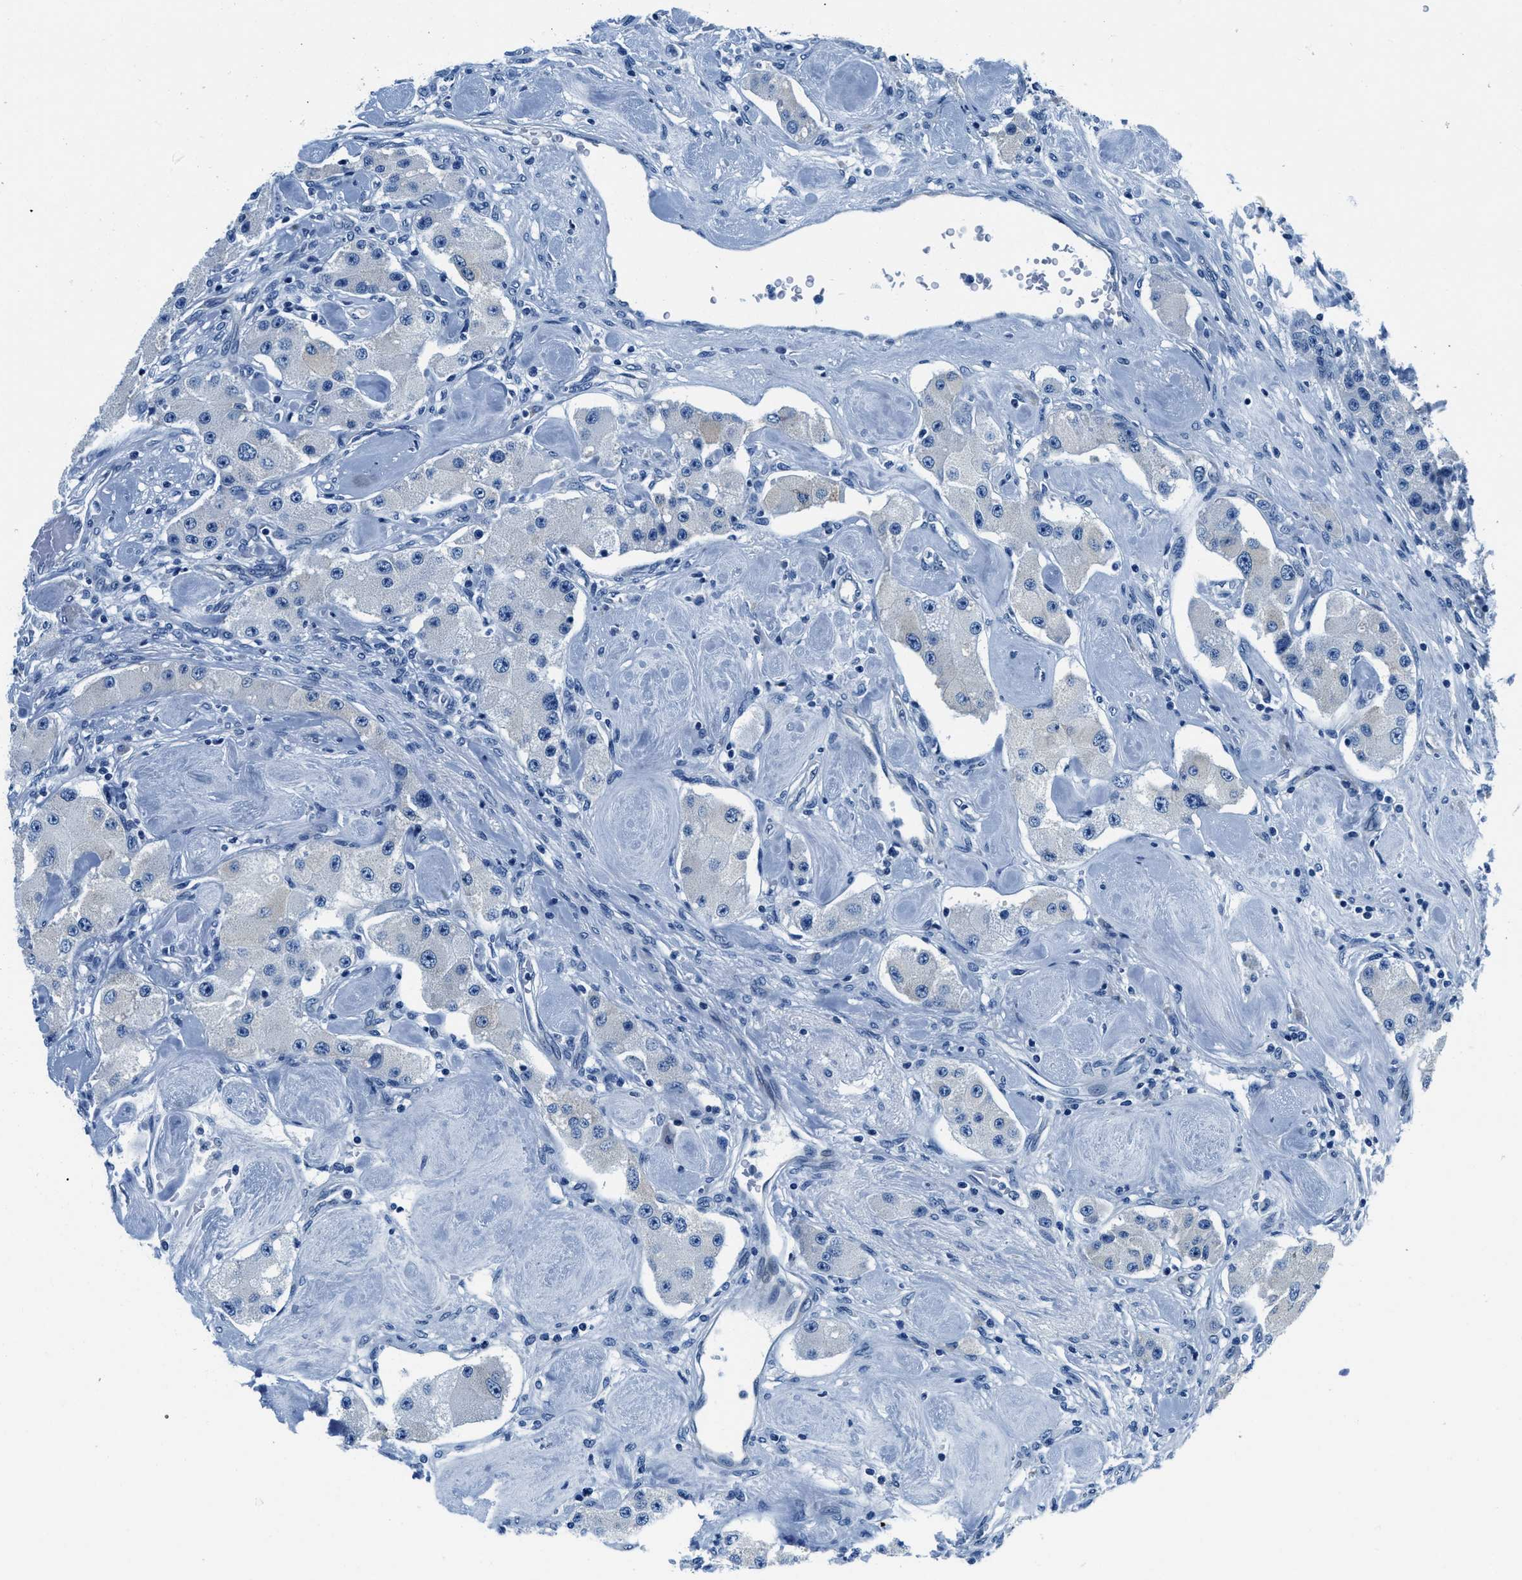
{"staining": {"intensity": "negative", "quantity": "none", "location": "none"}, "tissue": "carcinoid", "cell_type": "Tumor cells", "image_type": "cancer", "snomed": [{"axis": "morphology", "description": "Carcinoid, malignant, NOS"}, {"axis": "topography", "description": "Pancreas"}], "caption": "Immunohistochemistry micrograph of human carcinoid (malignant) stained for a protein (brown), which displays no staining in tumor cells.", "gene": "UBAC2", "patient": {"sex": "male", "age": 41}}